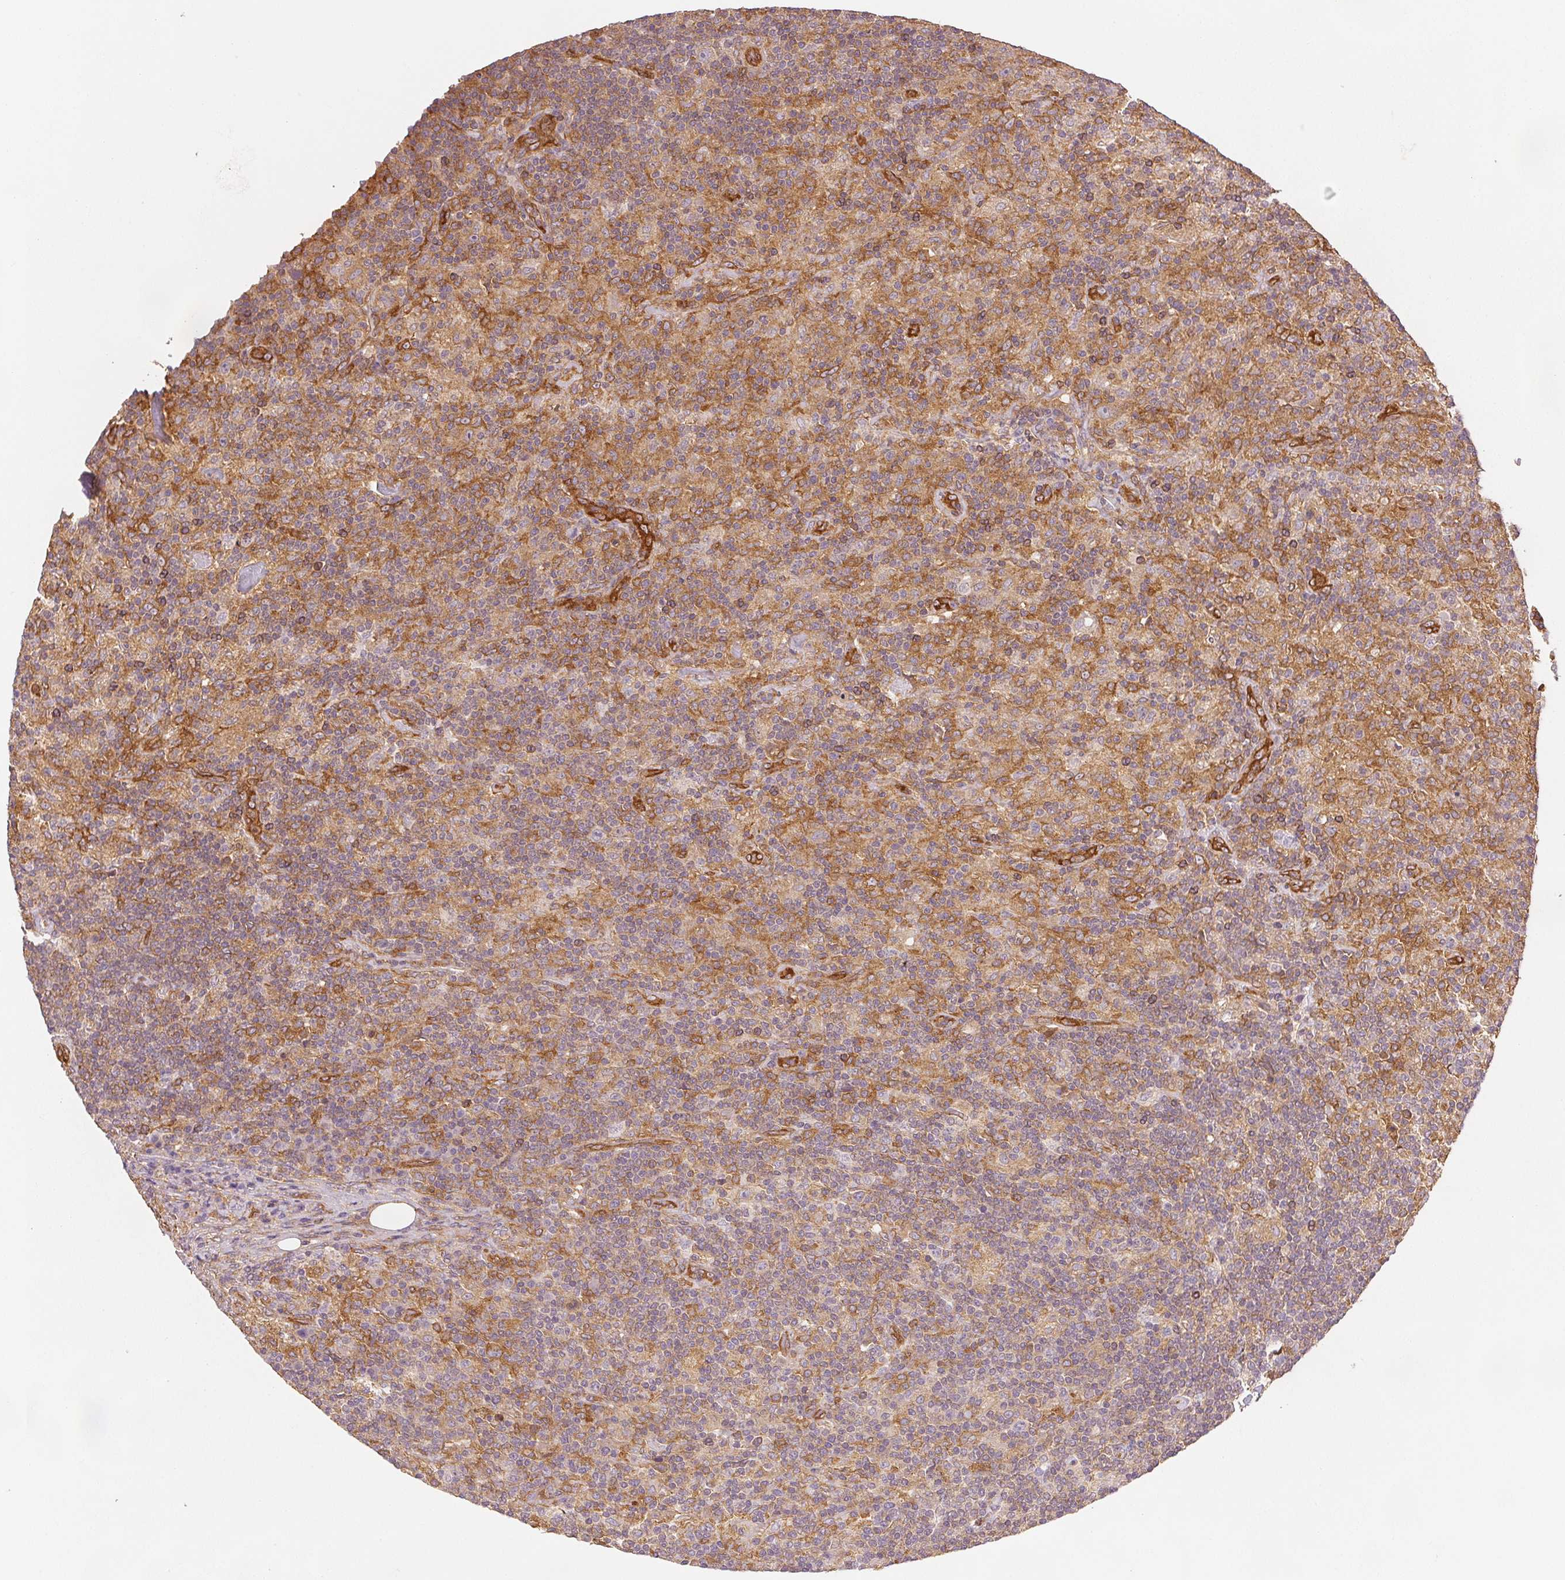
{"staining": {"intensity": "negative", "quantity": "none", "location": "none"}, "tissue": "lymphoma", "cell_type": "Tumor cells", "image_type": "cancer", "snomed": [{"axis": "morphology", "description": "Hodgkin's disease, NOS"}, {"axis": "topography", "description": "Lymph node"}], "caption": "Tumor cells are negative for brown protein staining in Hodgkin's disease. (Brightfield microscopy of DAB immunohistochemistry at high magnification).", "gene": "DIAPH2", "patient": {"sex": "male", "age": 70}}